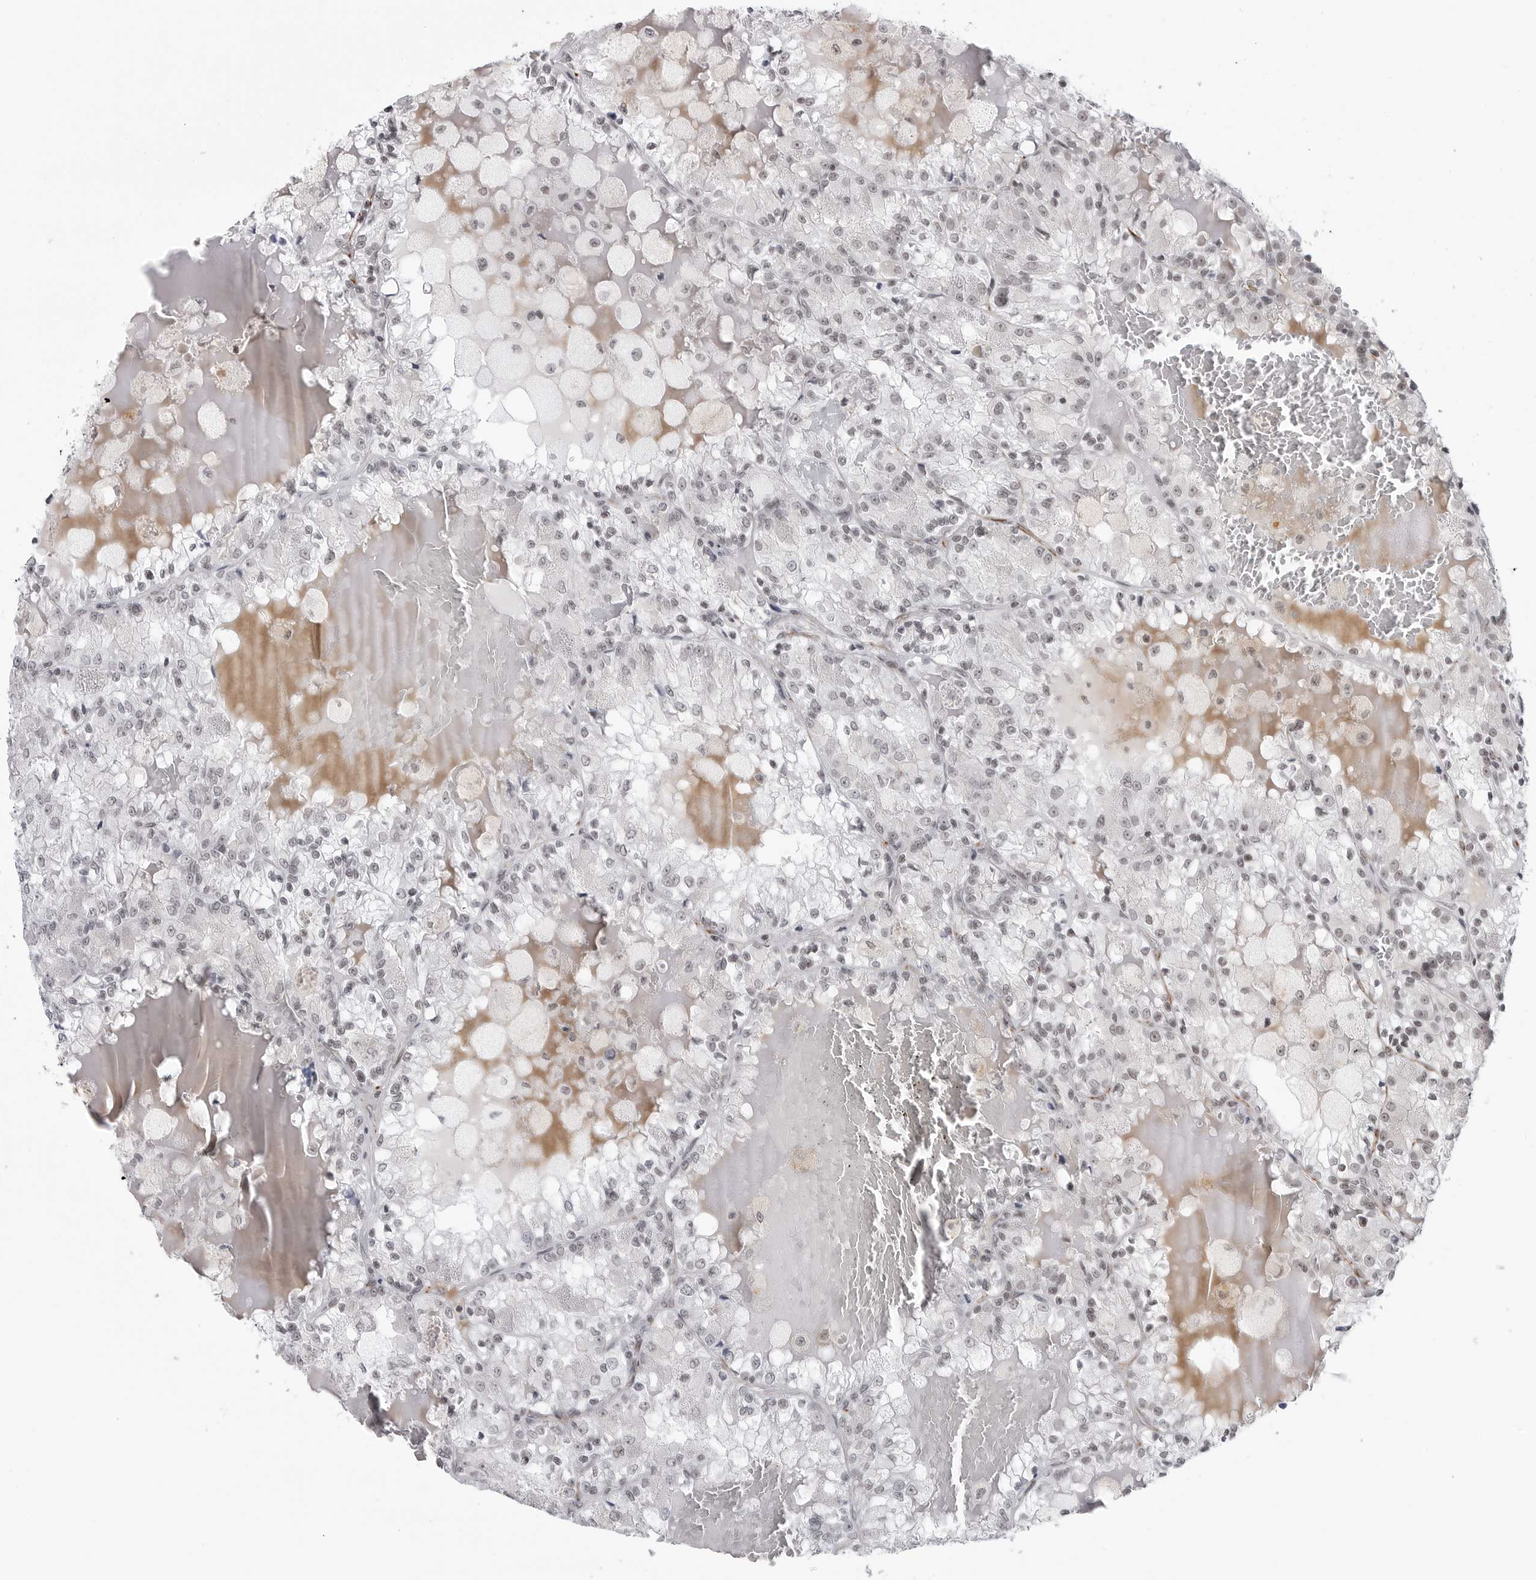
{"staining": {"intensity": "negative", "quantity": "none", "location": "none"}, "tissue": "renal cancer", "cell_type": "Tumor cells", "image_type": "cancer", "snomed": [{"axis": "morphology", "description": "Adenocarcinoma, NOS"}, {"axis": "topography", "description": "Kidney"}], "caption": "Immunohistochemistry micrograph of human renal cancer stained for a protein (brown), which reveals no positivity in tumor cells. The staining was performed using DAB to visualize the protein expression in brown, while the nuclei were stained in blue with hematoxylin (Magnification: 20x).", "gene": "TRIM66", "patient": {"sex": "female", "age": 56}}